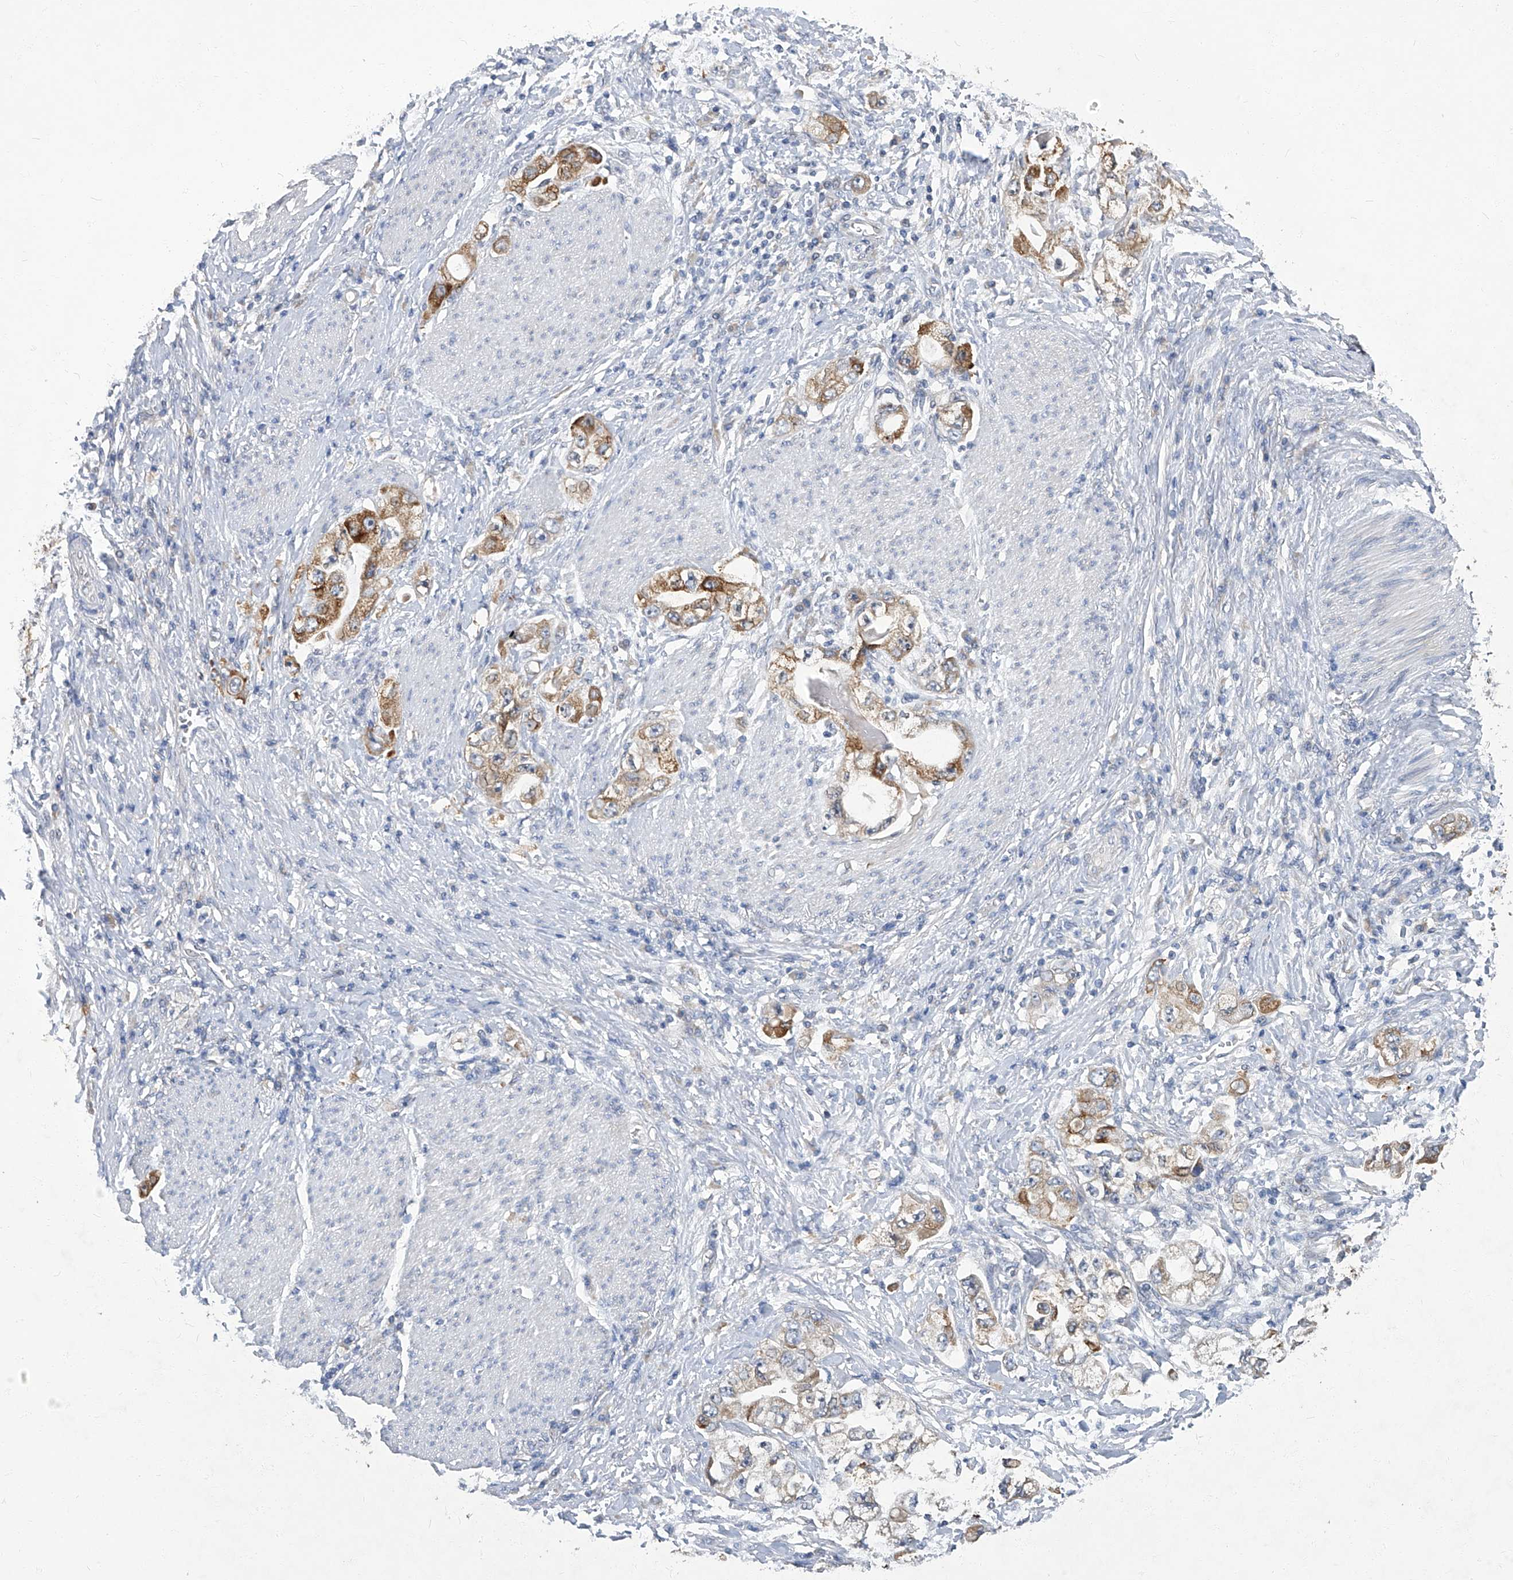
{"staining": {"intensity": "moderate", "quantity": ">75%", "location": "cytoplasmic/membranous"}, "tissue": "stomach cancer", "cell_type": "Tumor cells", "image_type": "cancer", "snomed": [{"axis": "morphology", "description": "Adenocarcinoma, NOS"}, {"axis": "topography", "description": "Stomach, lower"}], "caption": "IHC staining of stomach adenocarcinoma, which reveals medium levels of moderate cytoplasmic/membranous expression in approximately >75% of tumor cells indicating moderate cytoplasmic/membranous protein positivity. The staining was performed using DAB (brown) for protein detection and nuclei were counterstained in hematoxylin (blue).", "gene": "TGFBR1", "patient": {"sex": "female", "age": 93}}